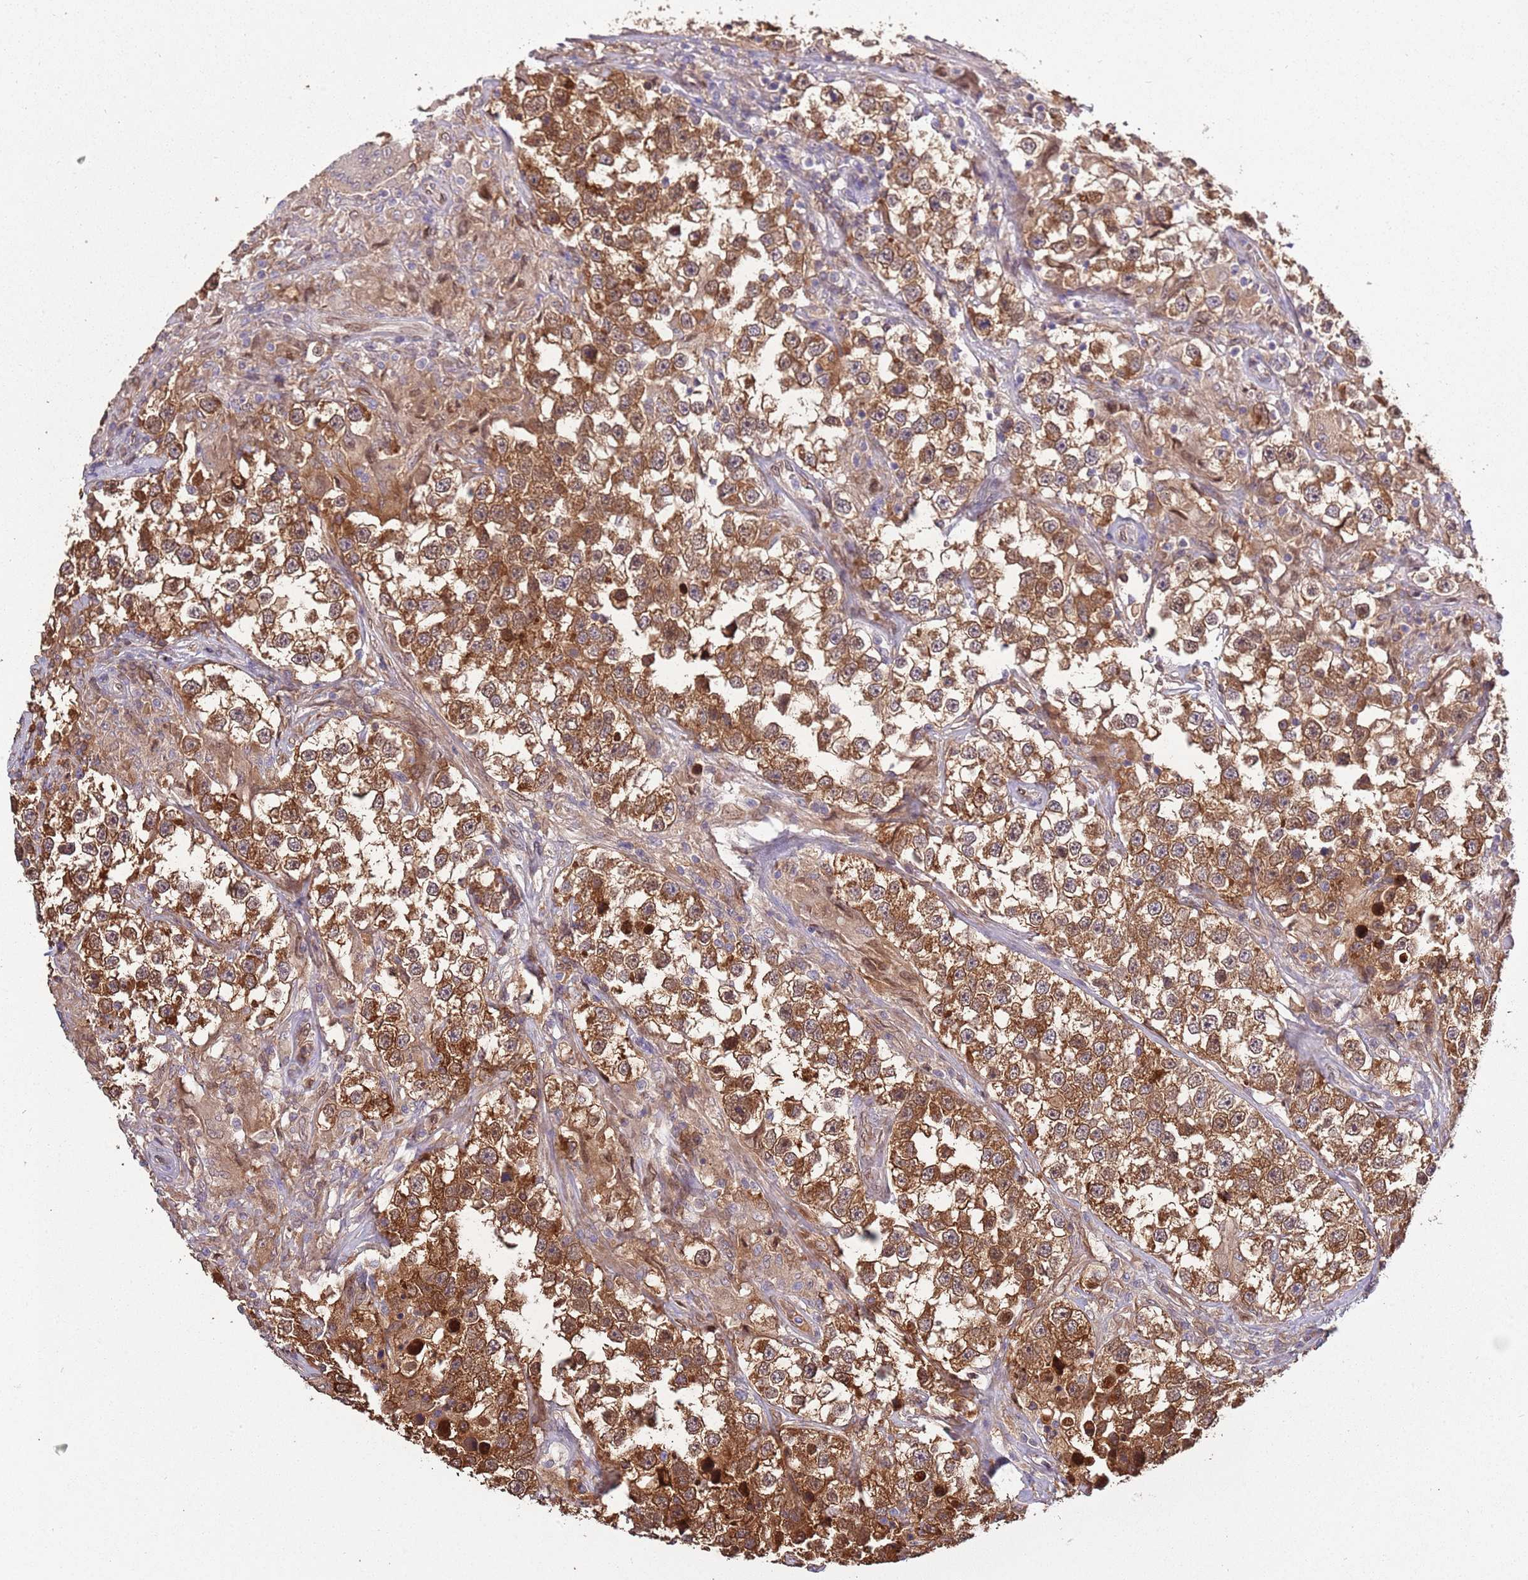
{"staining": {"intensity": "moderate", "quantity": ">75%", "location": "cytoplasmic/membranous"}, "tissue": "testis cancer", "cell_type": "Tumor cells", "image_type": "cancer", "snomed": [{"axis": "morphology", "description": "Seminoma, NOS"}, {"axis": "topography", "description": "Testis"}], "caption": "Immunohistochemistry (IHC) photomicrograph of seminoma (testis) stained for a protein (brown), which exhibits medium levels of moderate cytoplasmic/membranous staining in approximately >75% of tumor cells.", "gene": "ZNF665", "patient": {"sex": "male", "age": 46}}